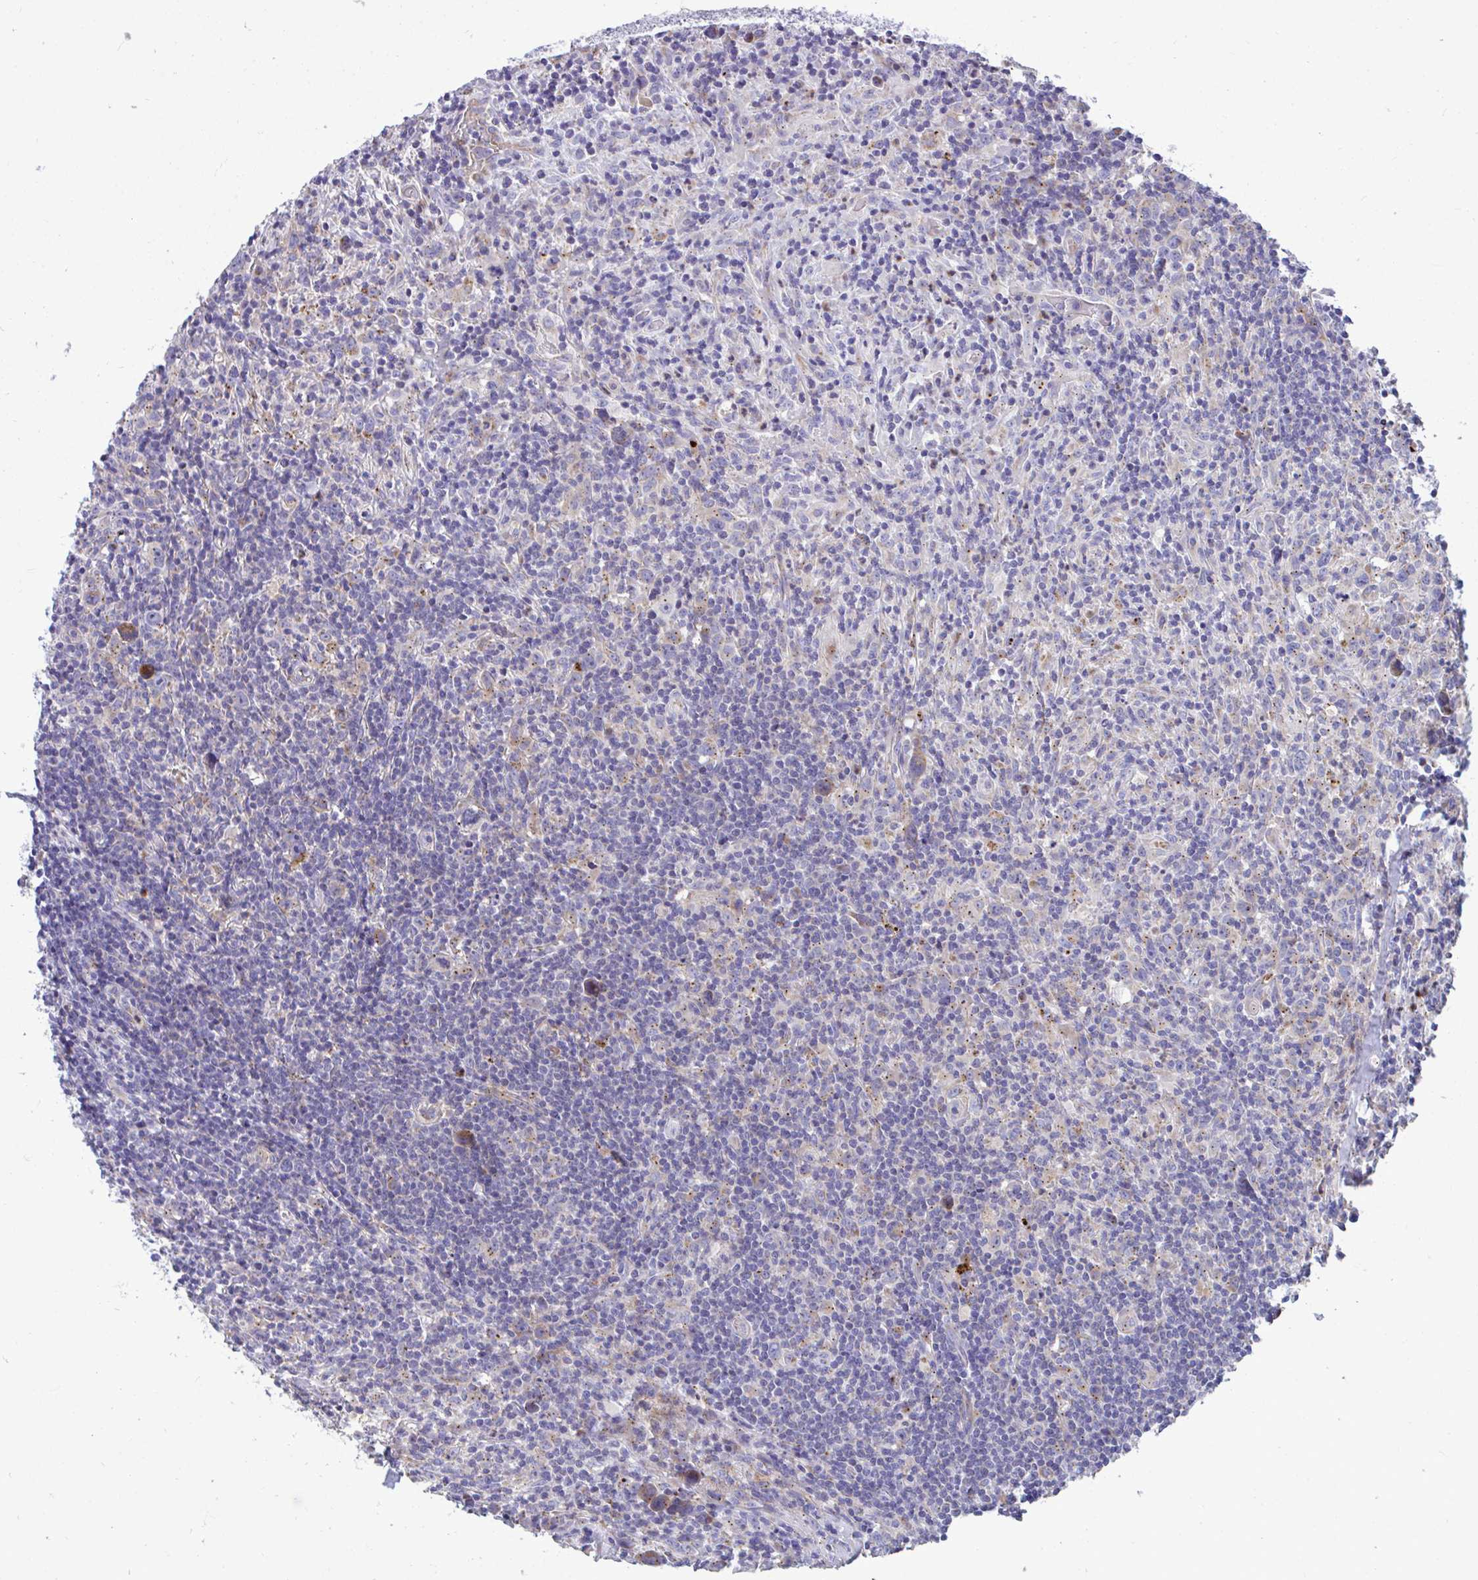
{"staining": {"intensity": "moderate", "quantity": "<25%", "location": "cytoplasmic/membranous"}, "tissue": "lymphoma", "cell_type": "Tumor cells", "image_type": "cancer", "snomed": [{"axis": "morphology", "description": "Hodgkin's disease, NOS"}, {"axis": "topography", "description": "Lymph node"}], "caption": "A low amount of moderate cytoplasmic/membranous expression is identified in about <25% of tumor cells in lymphoma tissue. The protein is stained brown, and the nuclei are stained in blue (DAB (3,3'-diaminobenzidine) IHC with brightfield microscopy, high magnification).", "gene": "MRPS16", "patient": {"sex": "female", "age": 18}}